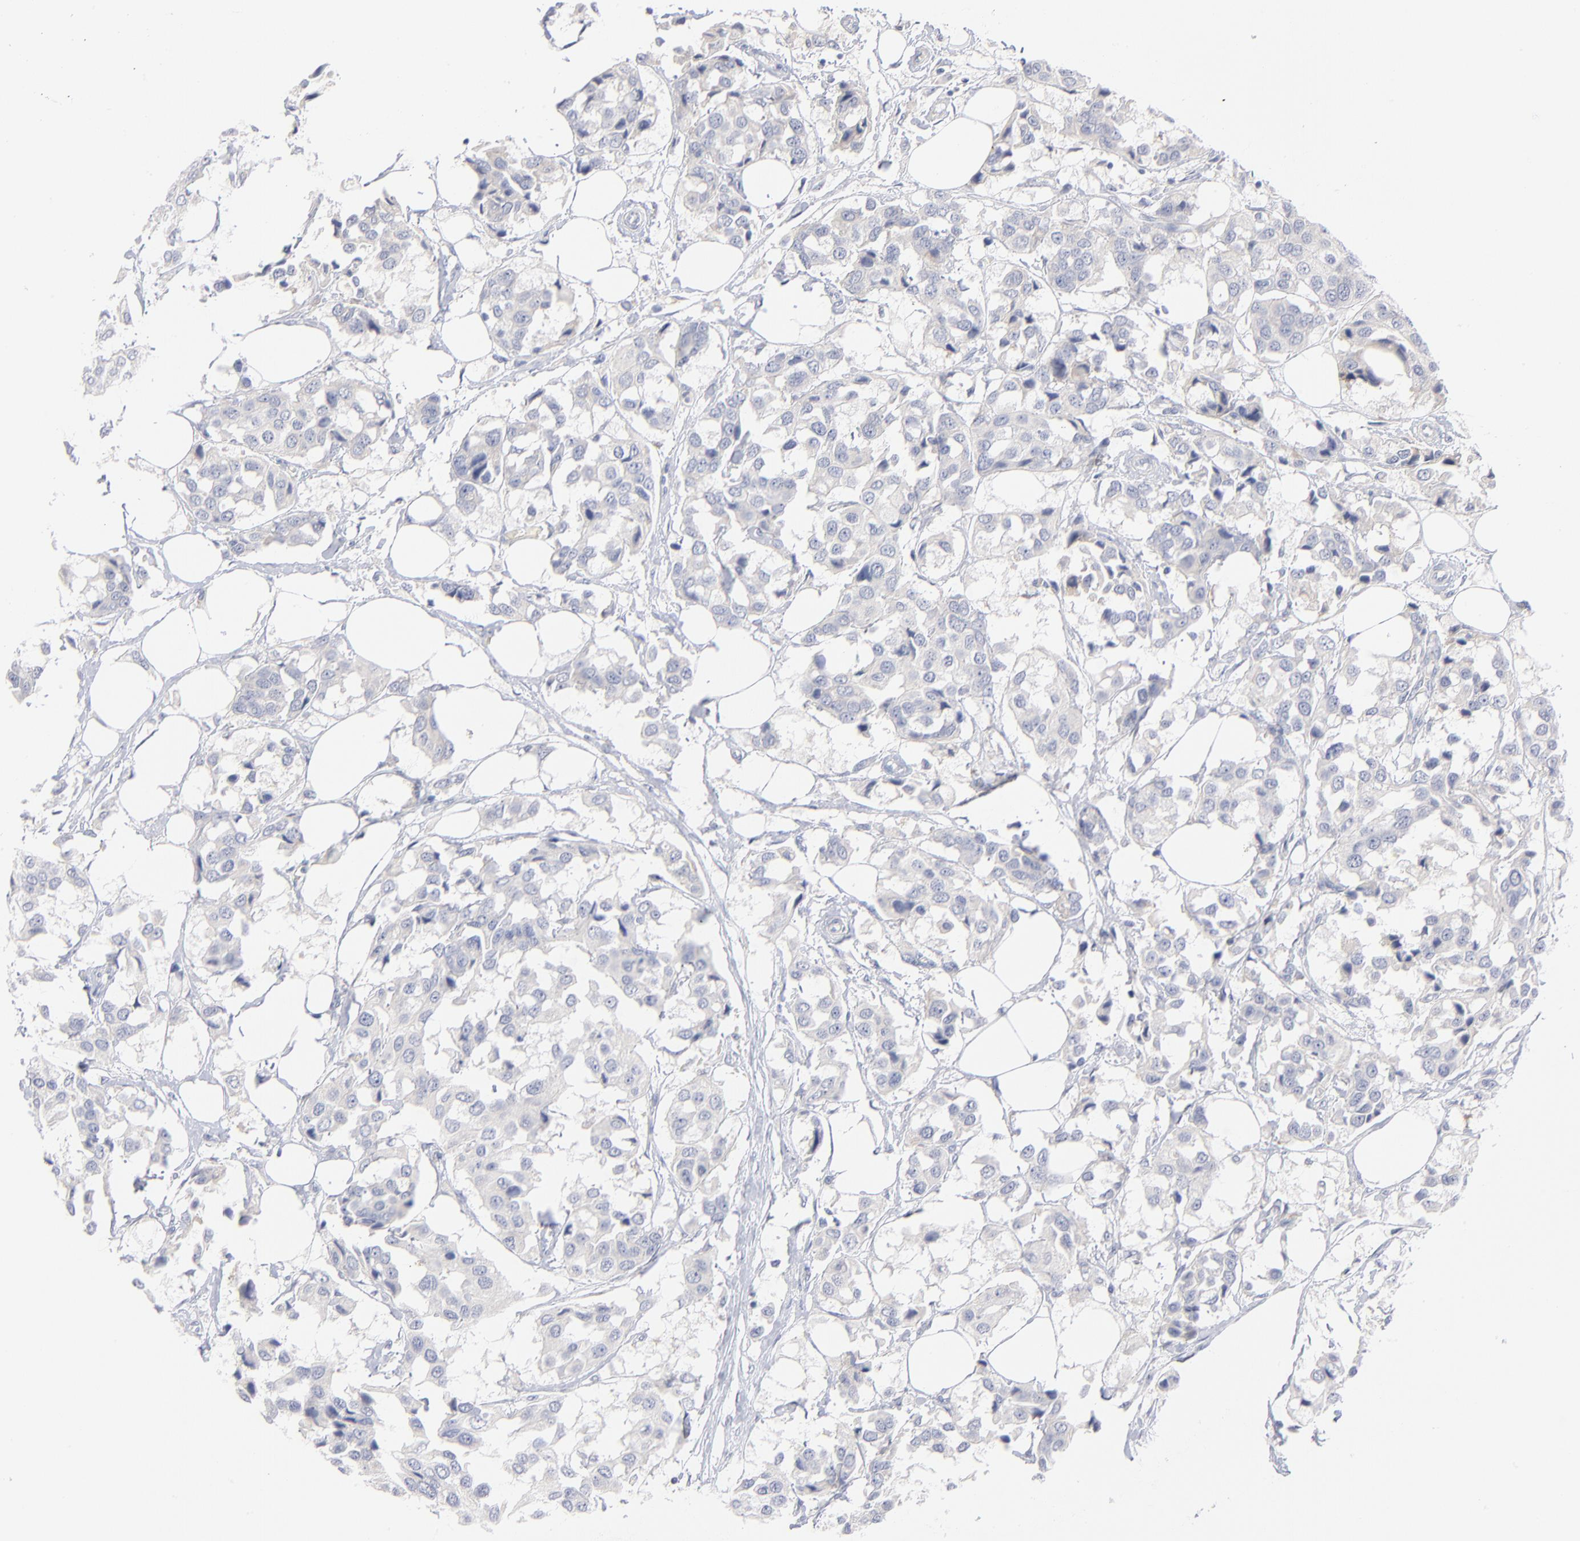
{"staining": {"intensity": "negative", "quantity": "none", "location": "none"}, "tissue": "breast cancer", "cell_type": "Tumor cells", "image_type": "cancer", "snomed": [{"axis": "morphology", "description": "Duct carcinoma"}, {"axis": "topography", "description": "Breast"}], "caption": "Photomicrograph shows no protein positivity in tumor cells of breast intraductal carcinoma tissue.", "gene": "F12", "patient": {"sex": "female", "age": 80}}